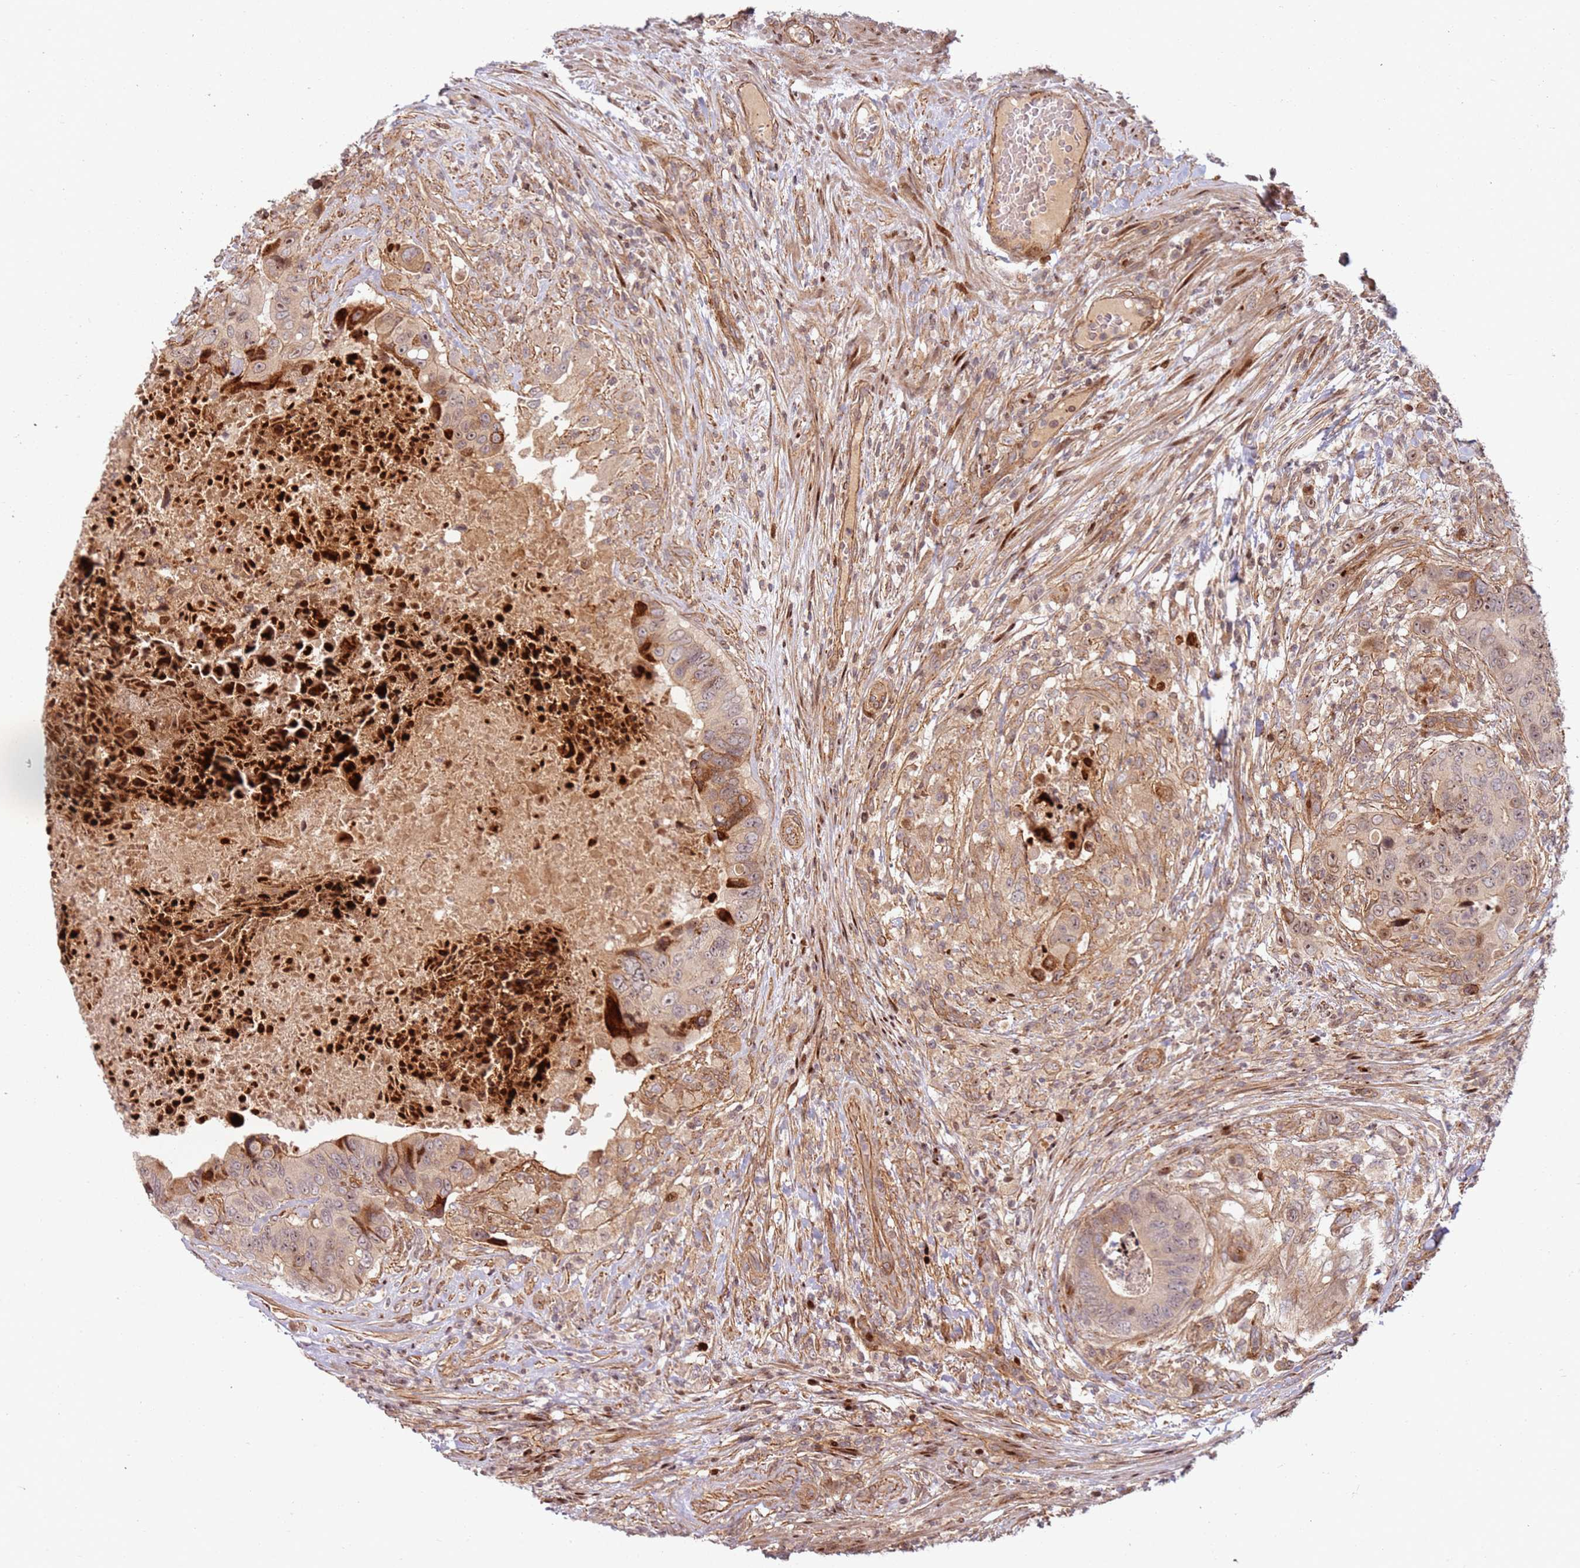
{"staining": {"intensity": "weak", "quantity": "25%-75%", "location": "cytoplasmic/membranous,nuclear"}, "tissue": "colorectal cancer", "cell_type": "Tumor cells", "image_type": "cancer", "snomed": [{"axis": "morphology", "description": "Adenocarcinoma, NOS"}, {"axis": "topography", "description": "Colon"}], "caption": "A low amount of weak cytoplasmic/membranous and nuclear positivity is present in approximately 25%-75% of tumor cells in colorectal adenocarcinoma tissue. The staining is performed using DAB brown chromogen to label protein expression. The nuclei are counter-stained blue using hematoxylin.", "gene": "TMEM233", "patient": {"sex": "male", "age": 84}}